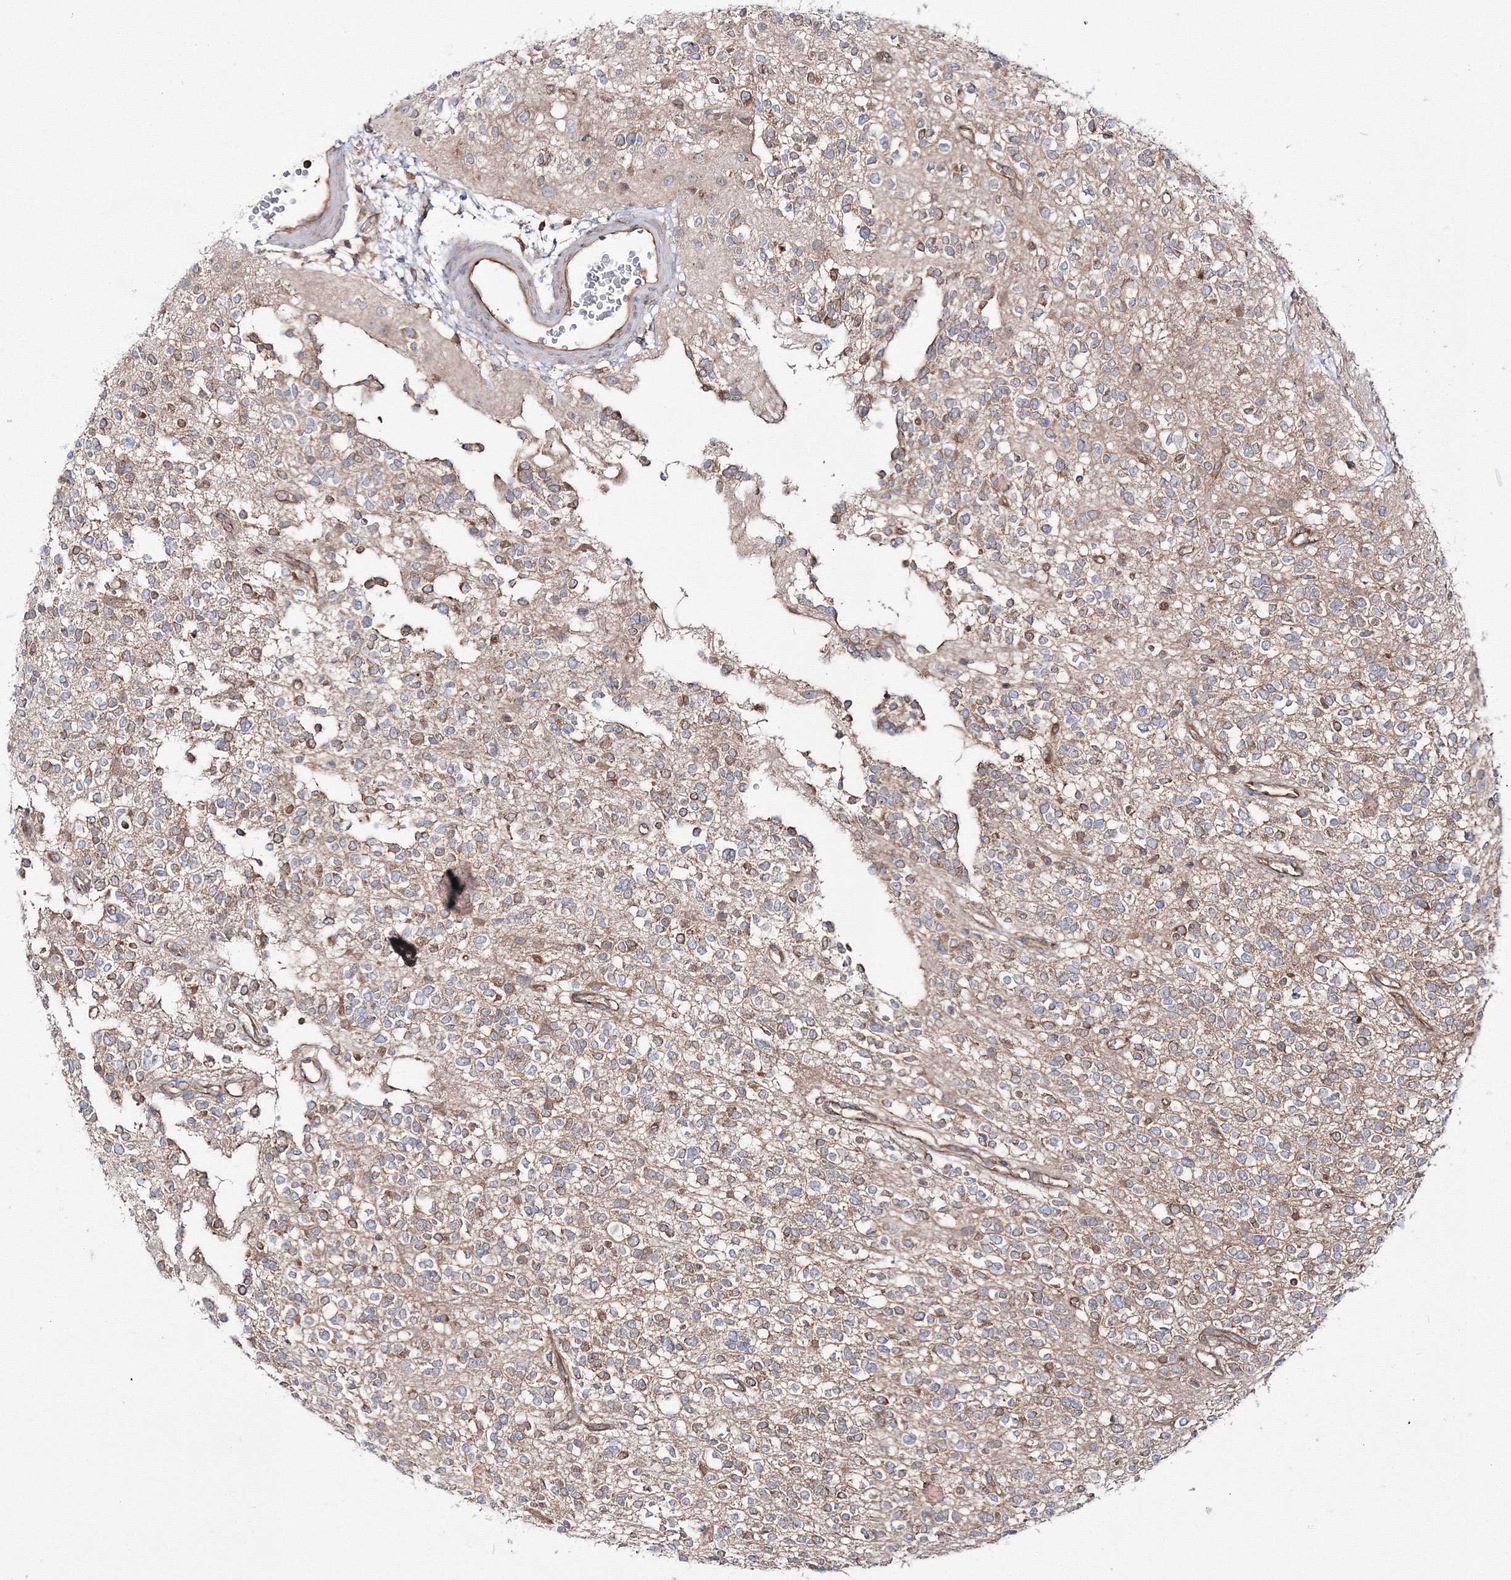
{"staining": {"intensity": "moderate", "quantity": "<25%", "location": "cytoplasmic/membranous"}, "tissue": "glioma", "cell_type": "Tumor cells", "image_type": "cancer", "snomed": [{"axis": "morphology", "description": "Glioma, malignant, High grade"}, {"axis": "topography", "description": "Brain"}], "caption": "The histopathology image exhibits immunohistochemical staining of glioma. There is moderate cytoplasmic/membranous staining is appreciated in about <25% of tumor cells.", "gene": "HARS1", "patient": {"sex": "male", "age": 34}}